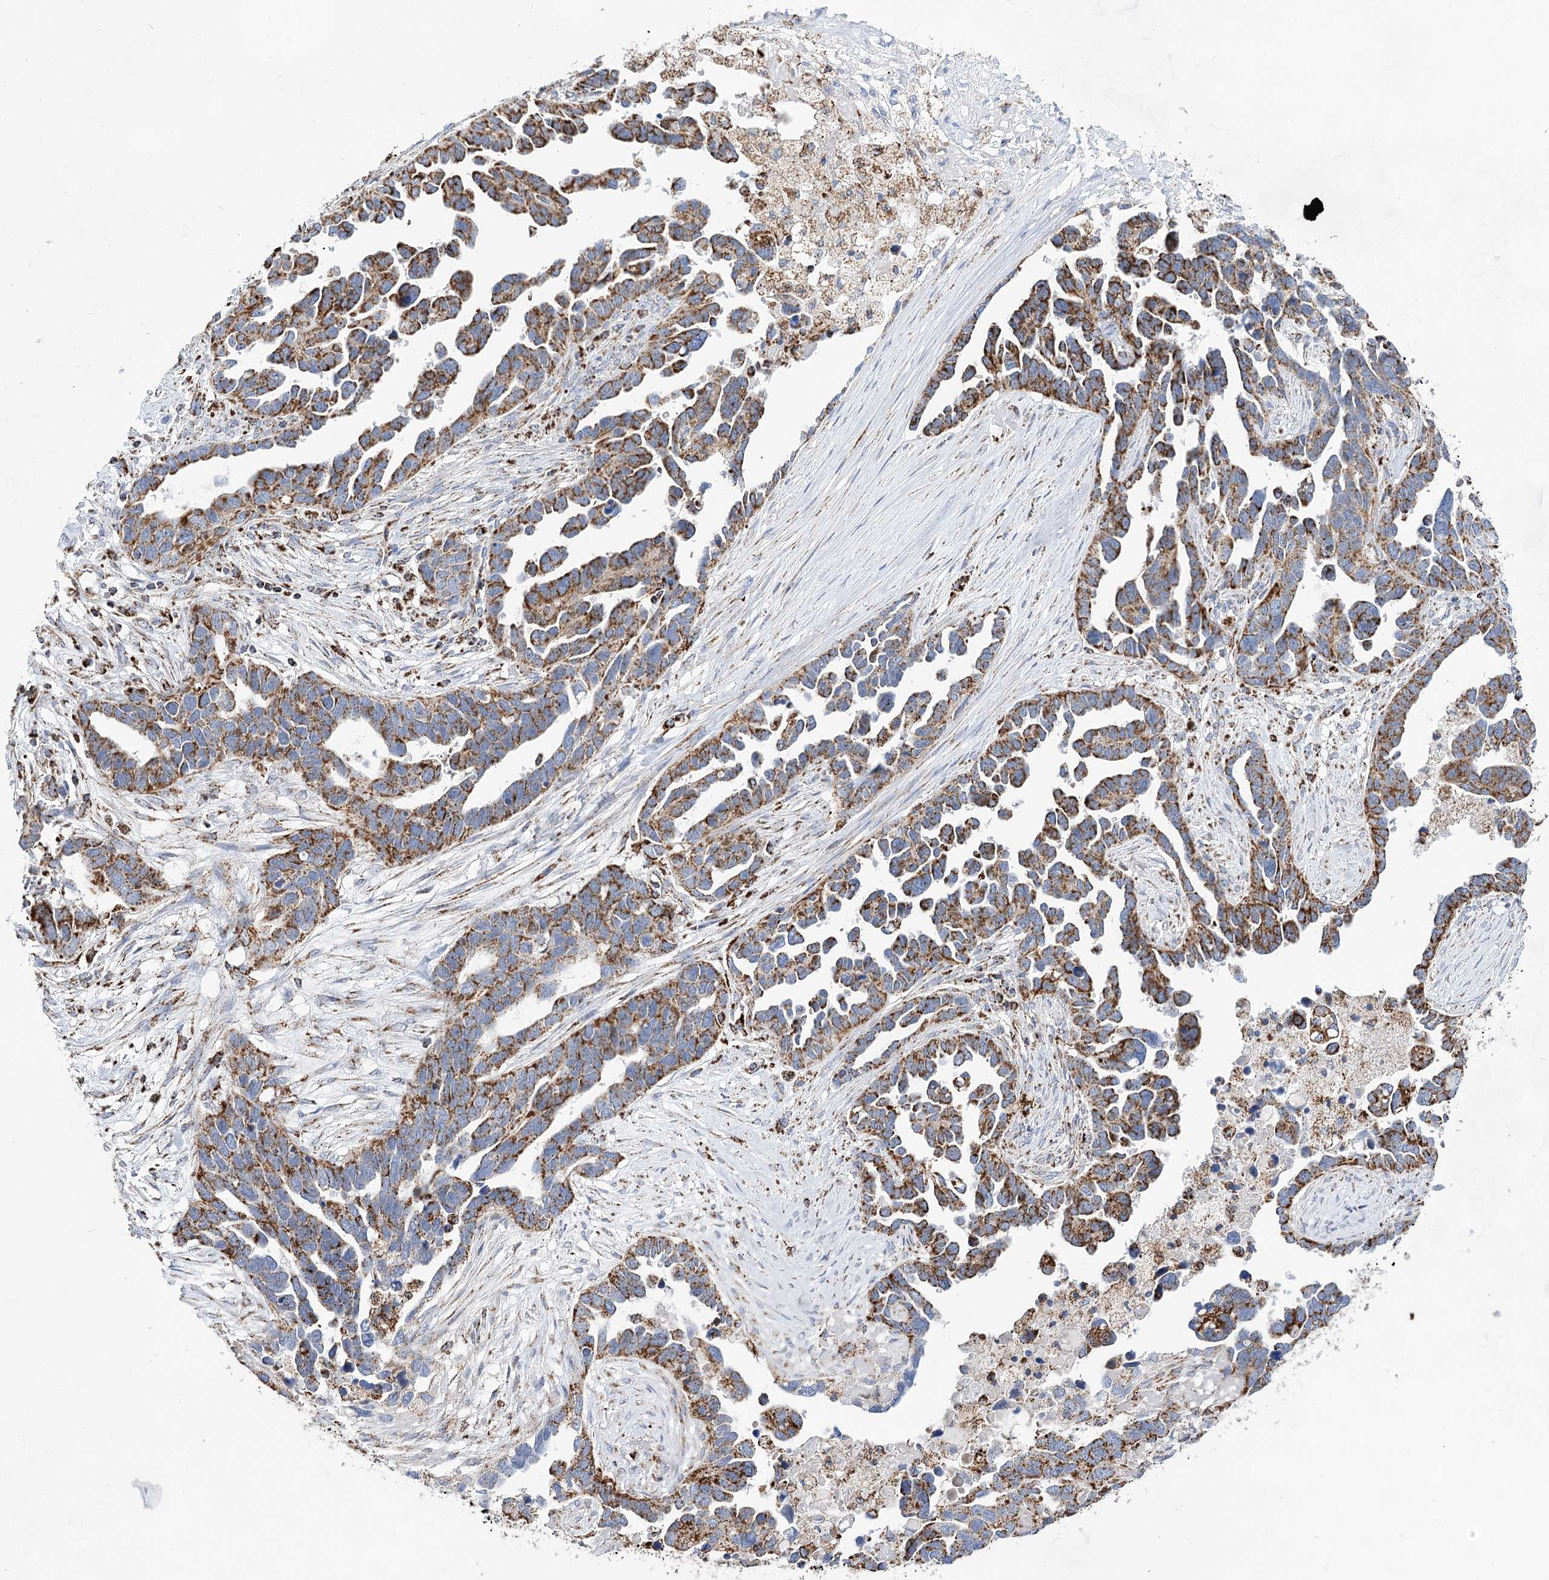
{"staining": {"intensity": "strong", "quantity": "25%-75%", "location": "cytoplasmic/membranous"}, "tissue": "ovarian cancer", "cell_type": "Tumor cells", "image_type": "cancer", "snomed": [{"axis": "morphology", "description": "Cystadenocarcinoma, serous, NOS"}, {"axis": "topography", "description": "Ovary"}], "caption": "Immunohistochemical staining of ovarian cancer displays high levels of strong cytoplasmic/membranous positivity in approximately 25%-75% of tumor cells. The protein of interest is stained brown, and the nuclei are stained in blue (DAB (3,3'-diaminobenzidine) IHC with brightfield microscopy, high magnification).", "gene": "NADK2", "patient": {"sex": "female", "age": 54}}